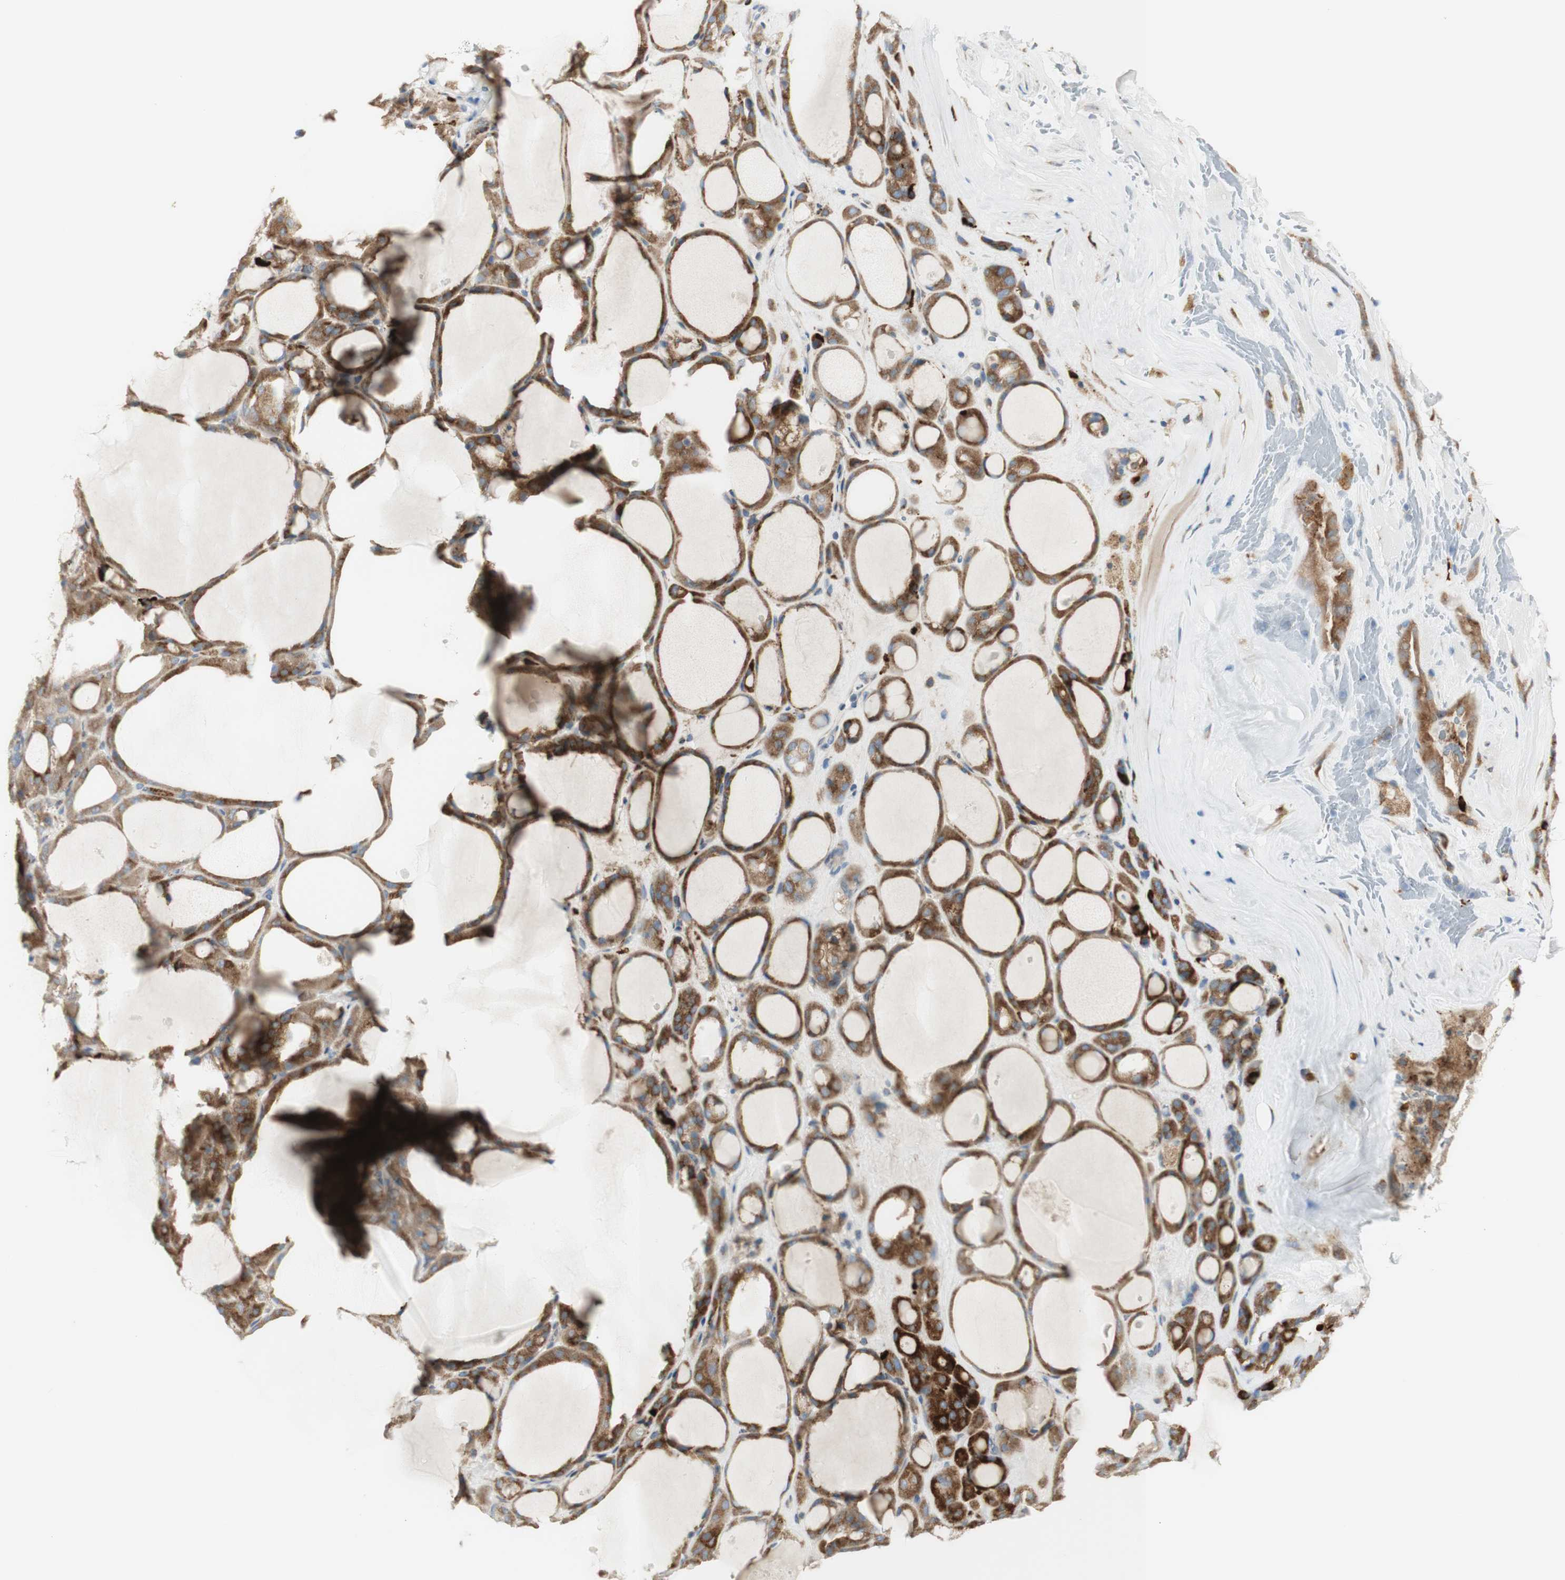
{"staining": {"intensity": "strong", "quantity": ">75%", "location": "cytoplasmic/membranous"}, "tissue": "thyroid gland", "cell_type": "Glandular cells", "image_type": "normal", "snomed": [{"axis": "morphology", "description": "Normal tissue, NOS"}, {"axis": "morphology", "description": "Carcinoma, NOS"}, {"axis": "topography", "description": "Thyroid gland"}], "caption": "Protein expression analysis of benign human thyroid gland reveals strong cytoplasmic/membranous positivity in about >75% of glandular cells. Nuclei are stained in blue.", "gene": "MANF", "patient": {"sex": "female", "age": 86}}